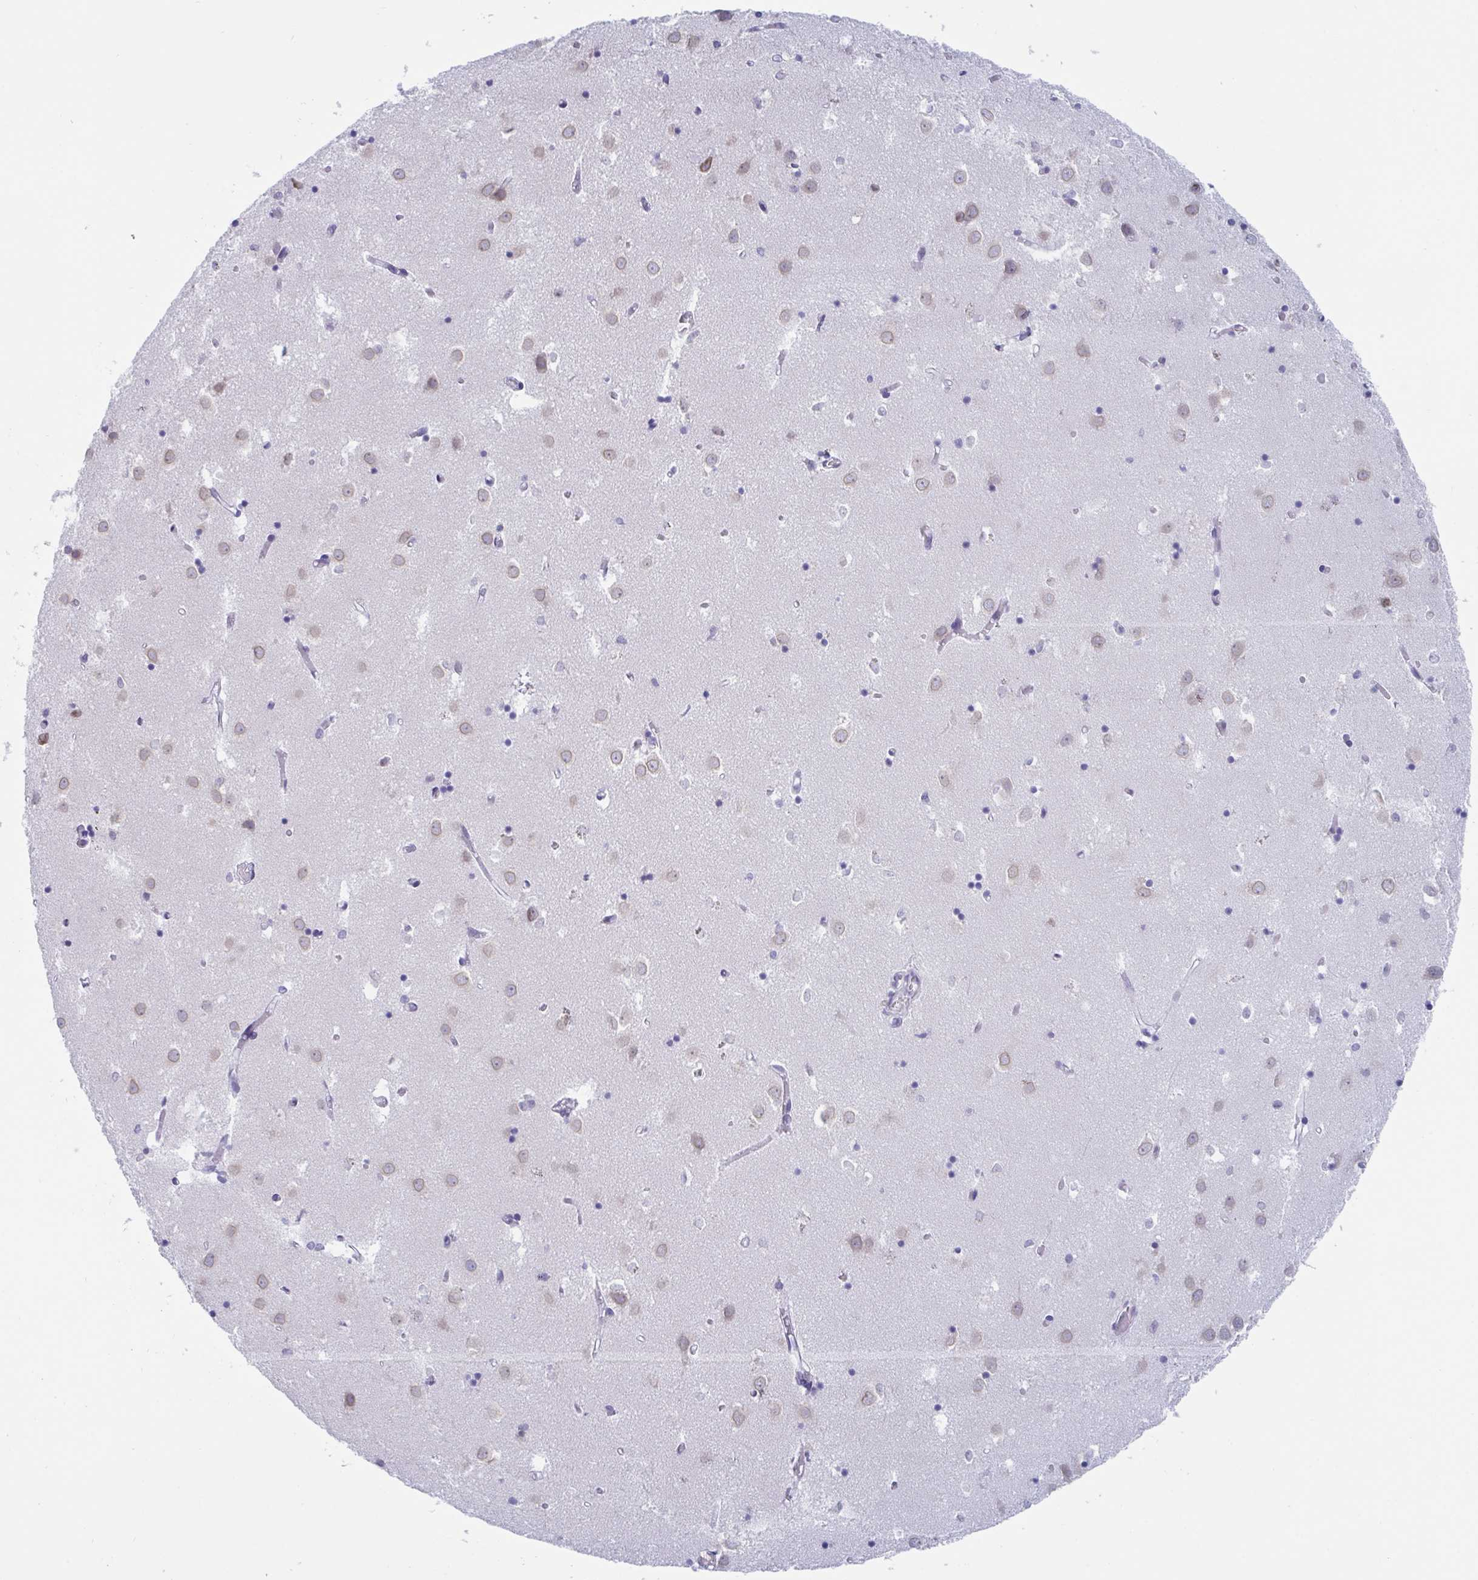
{"staining": {"intensity": "negative", "quantity": "none", "location": "none"}, "tissue": "caudate", "cell_type": "Glial cells", "image_type": "normal", "snomed": [{"axis": "morphology", "description": "Normal tissue, NOS"}, {"axis": "topography", "description": "Lateral ventricle wall"}], "caption": "The immunohistochemistry image has no significant staining in glial cells of caudate.", "gene": "CDX4", "patient": {"sex": "male", "age": 70}}